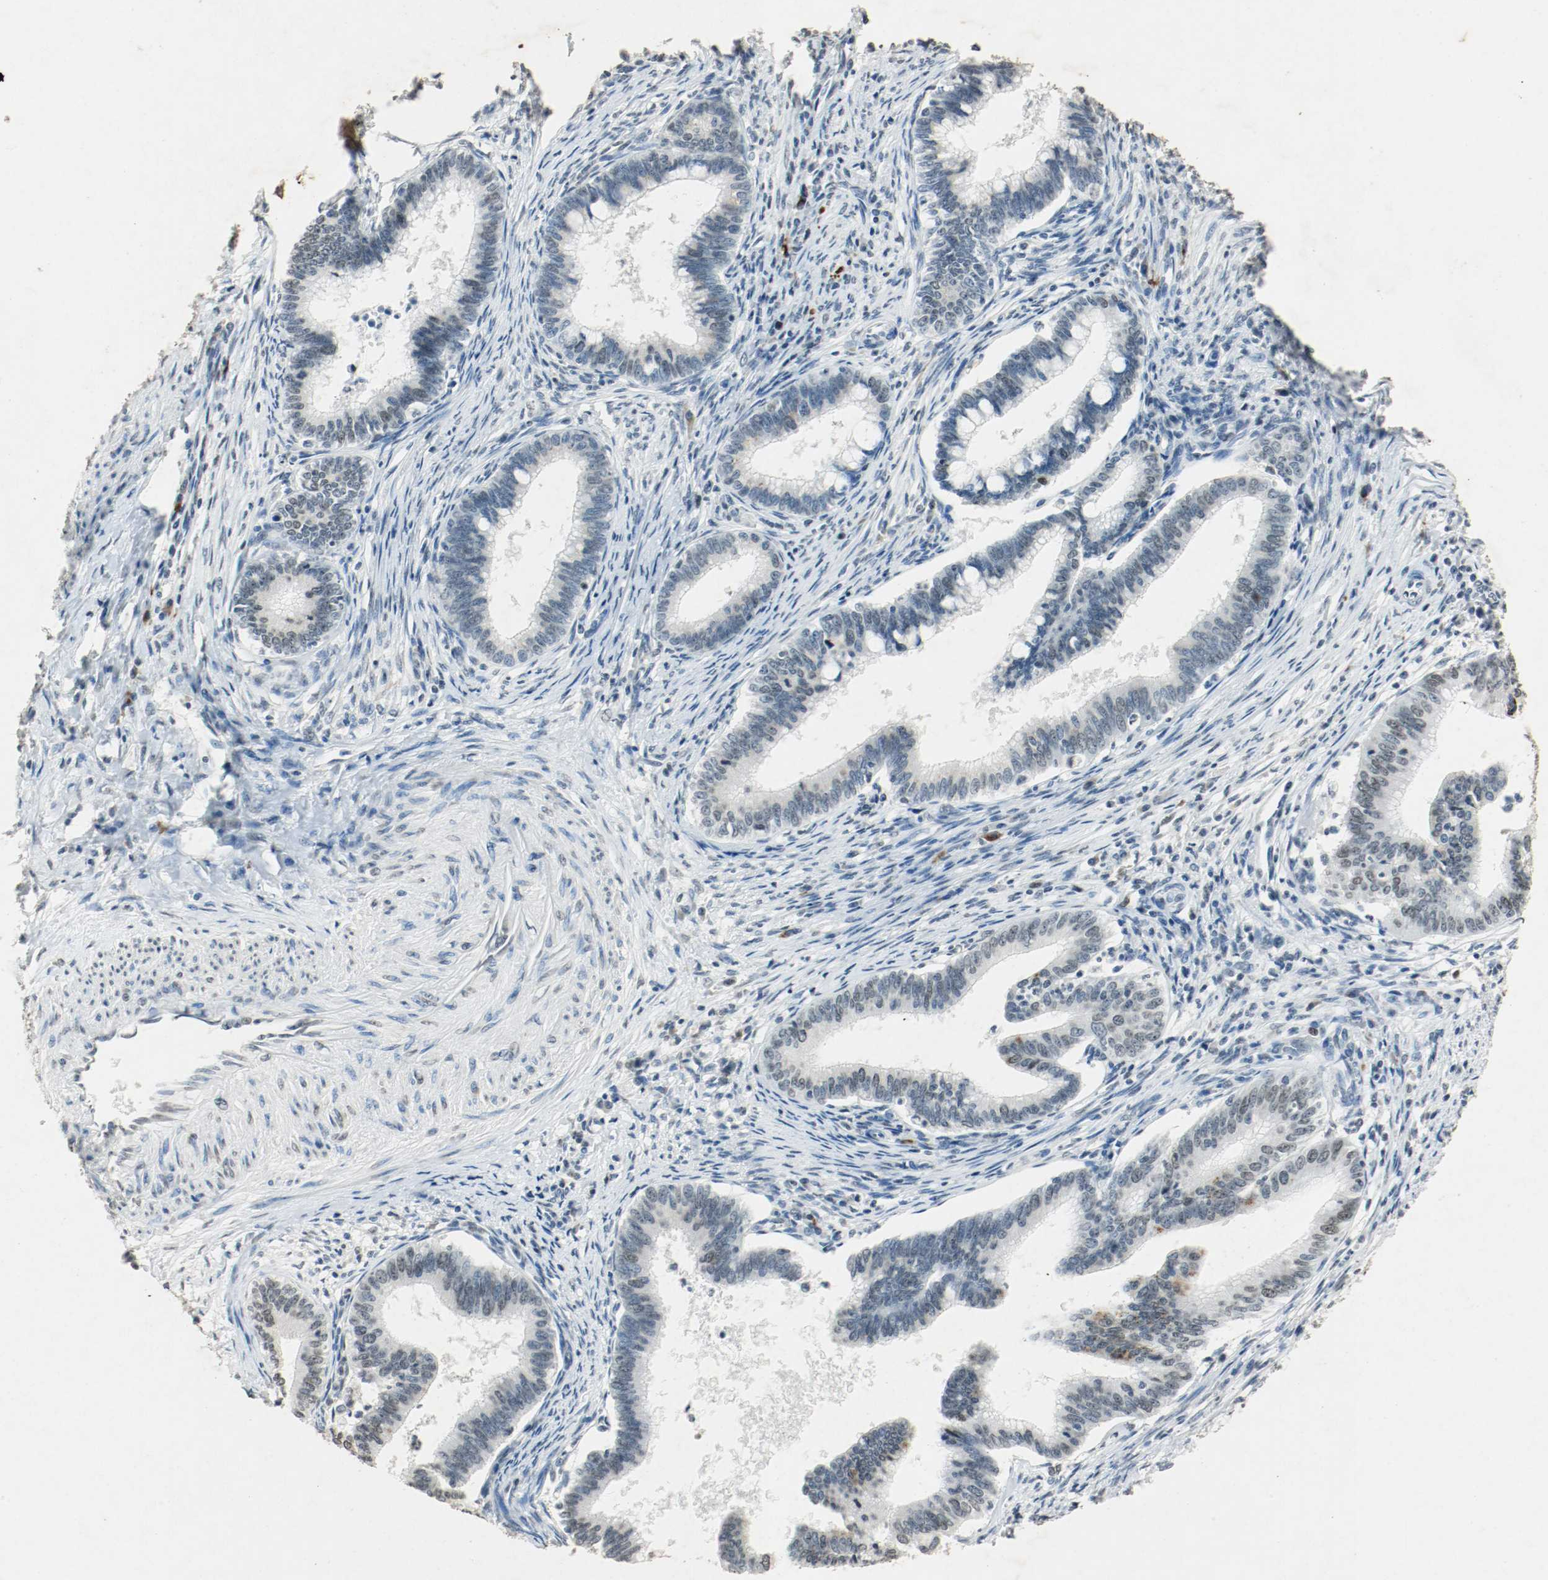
{"staining": {"intensity": "moderate", "quantity": ">75%", "location": "nuclear"}, "tissue": "cervical cancer", "cell_type": "Tumor cells", "image_type": "cancer", "snomed": [{"axis": "morphology", "description": "Adenocarcinoma, NOS"}, {"axis": "topography", "description": "Cervix"}], "caption": "An IHC image of tumor tissue is shown. Protein staining in brown shows moderate nuclear positivity in cervical cancer (adenocarcinoma) within tumor cells. (brown staining indicates protein expression, while blue staining denotes nuclei).", "gene": "DNMT1", "patient": {"sex": "female", "age": 36}}